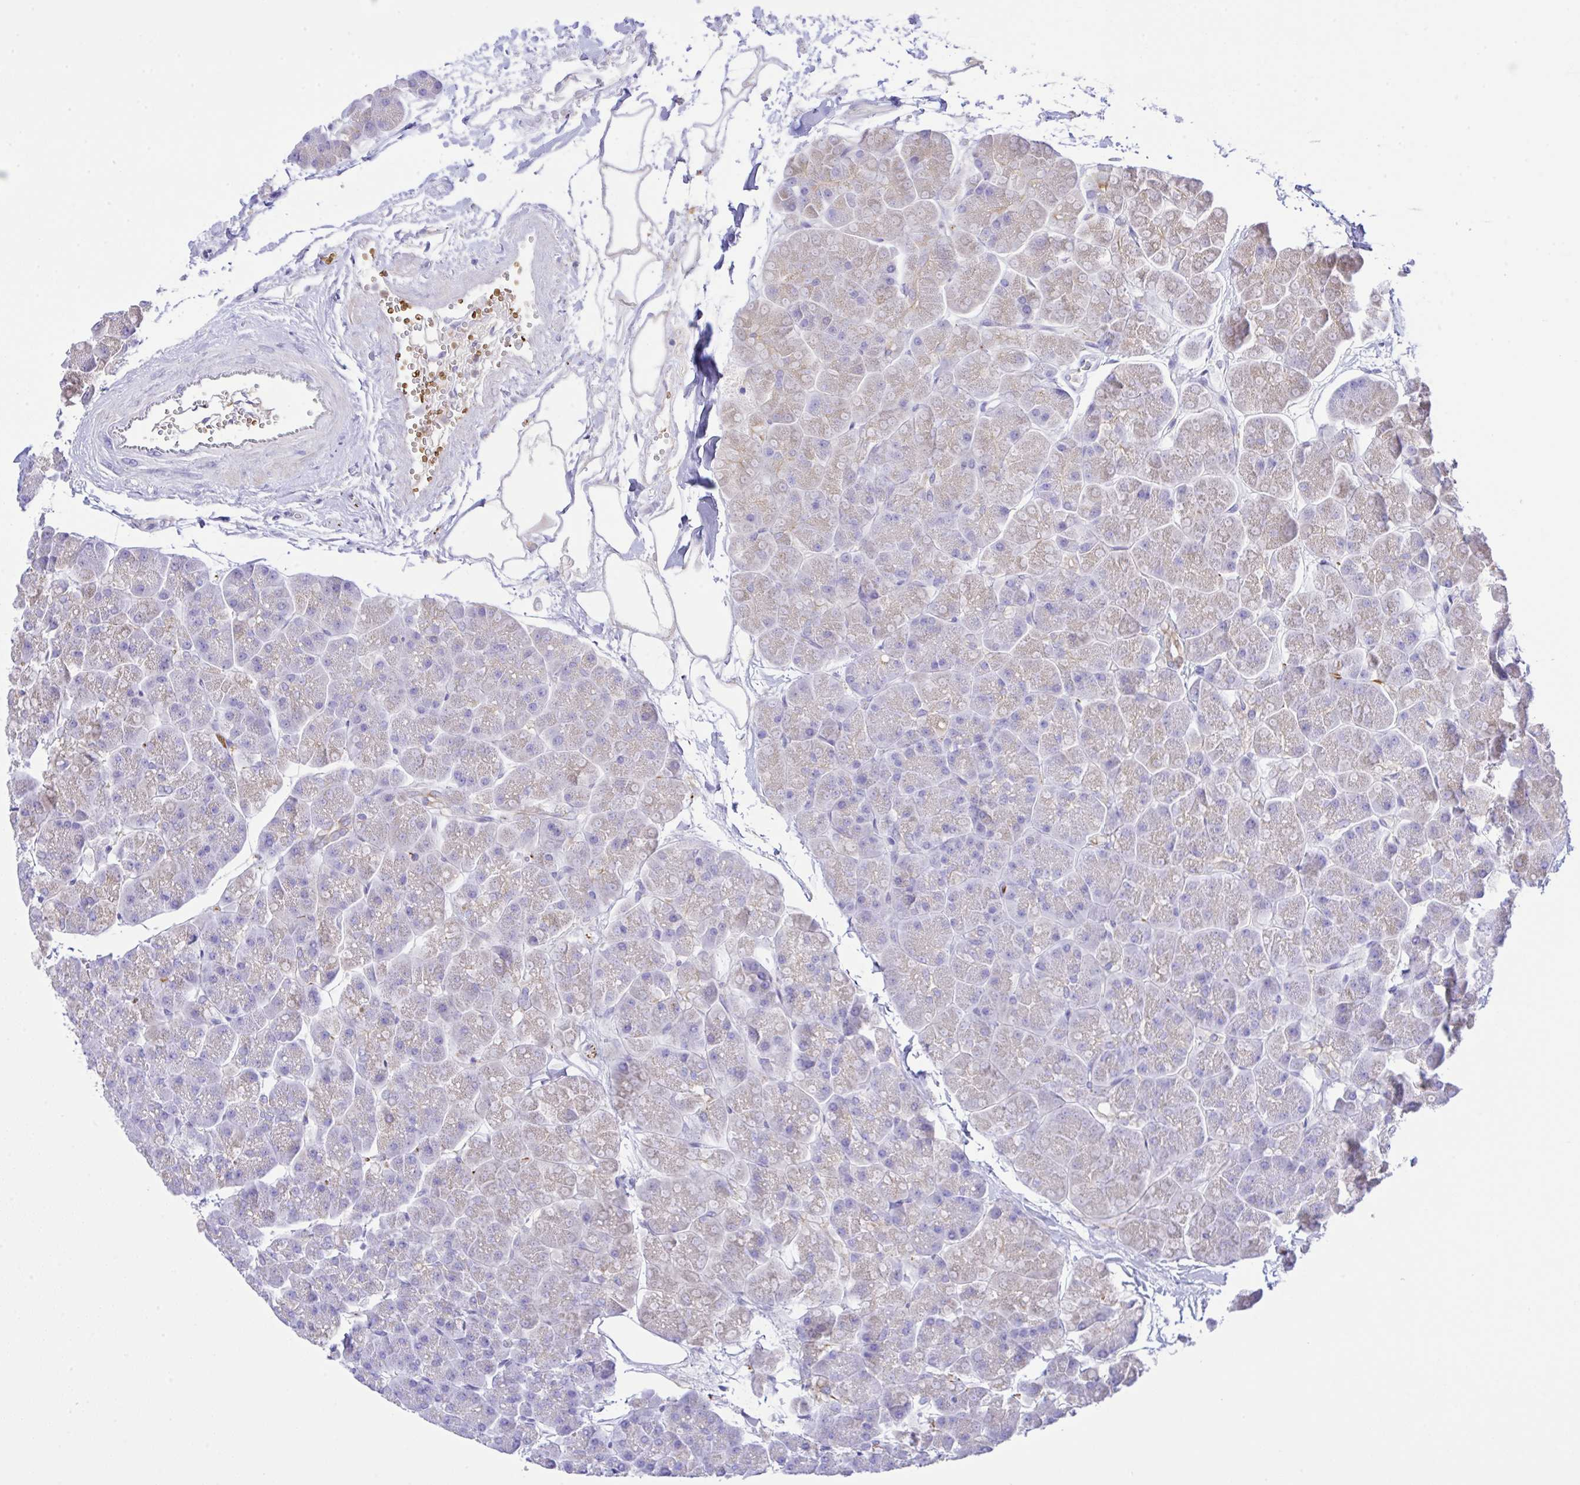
{"staining": {"intensity": "moderate", "quantity": "<25%", "location": "cytoplasmic/membranous"}, "tissue": "pancreas", "cell_type": "Exocrine glandular cells", "image_type": "normal", "snomed": [{"axis": "morphology", "description": "Normal tissue, NOS"}, {"axis": "topography", "description": "Pancreas"}, {"axis": "topography", "description": "Peripheral nerve tissue"}], "caption": "Immunohistochemistry of normal pancreas demonstrates low levels of moderate cytoplasmic/membranous positivity in approximately <25% of exocrine glandular cells. The protein of interest is stained brown, and the nuclei are stained in blue (DAB IHC with brightfield microscopy, high magnification).", "gene": "ZNF221", "patient": {"sex": "male", "age": 54}}